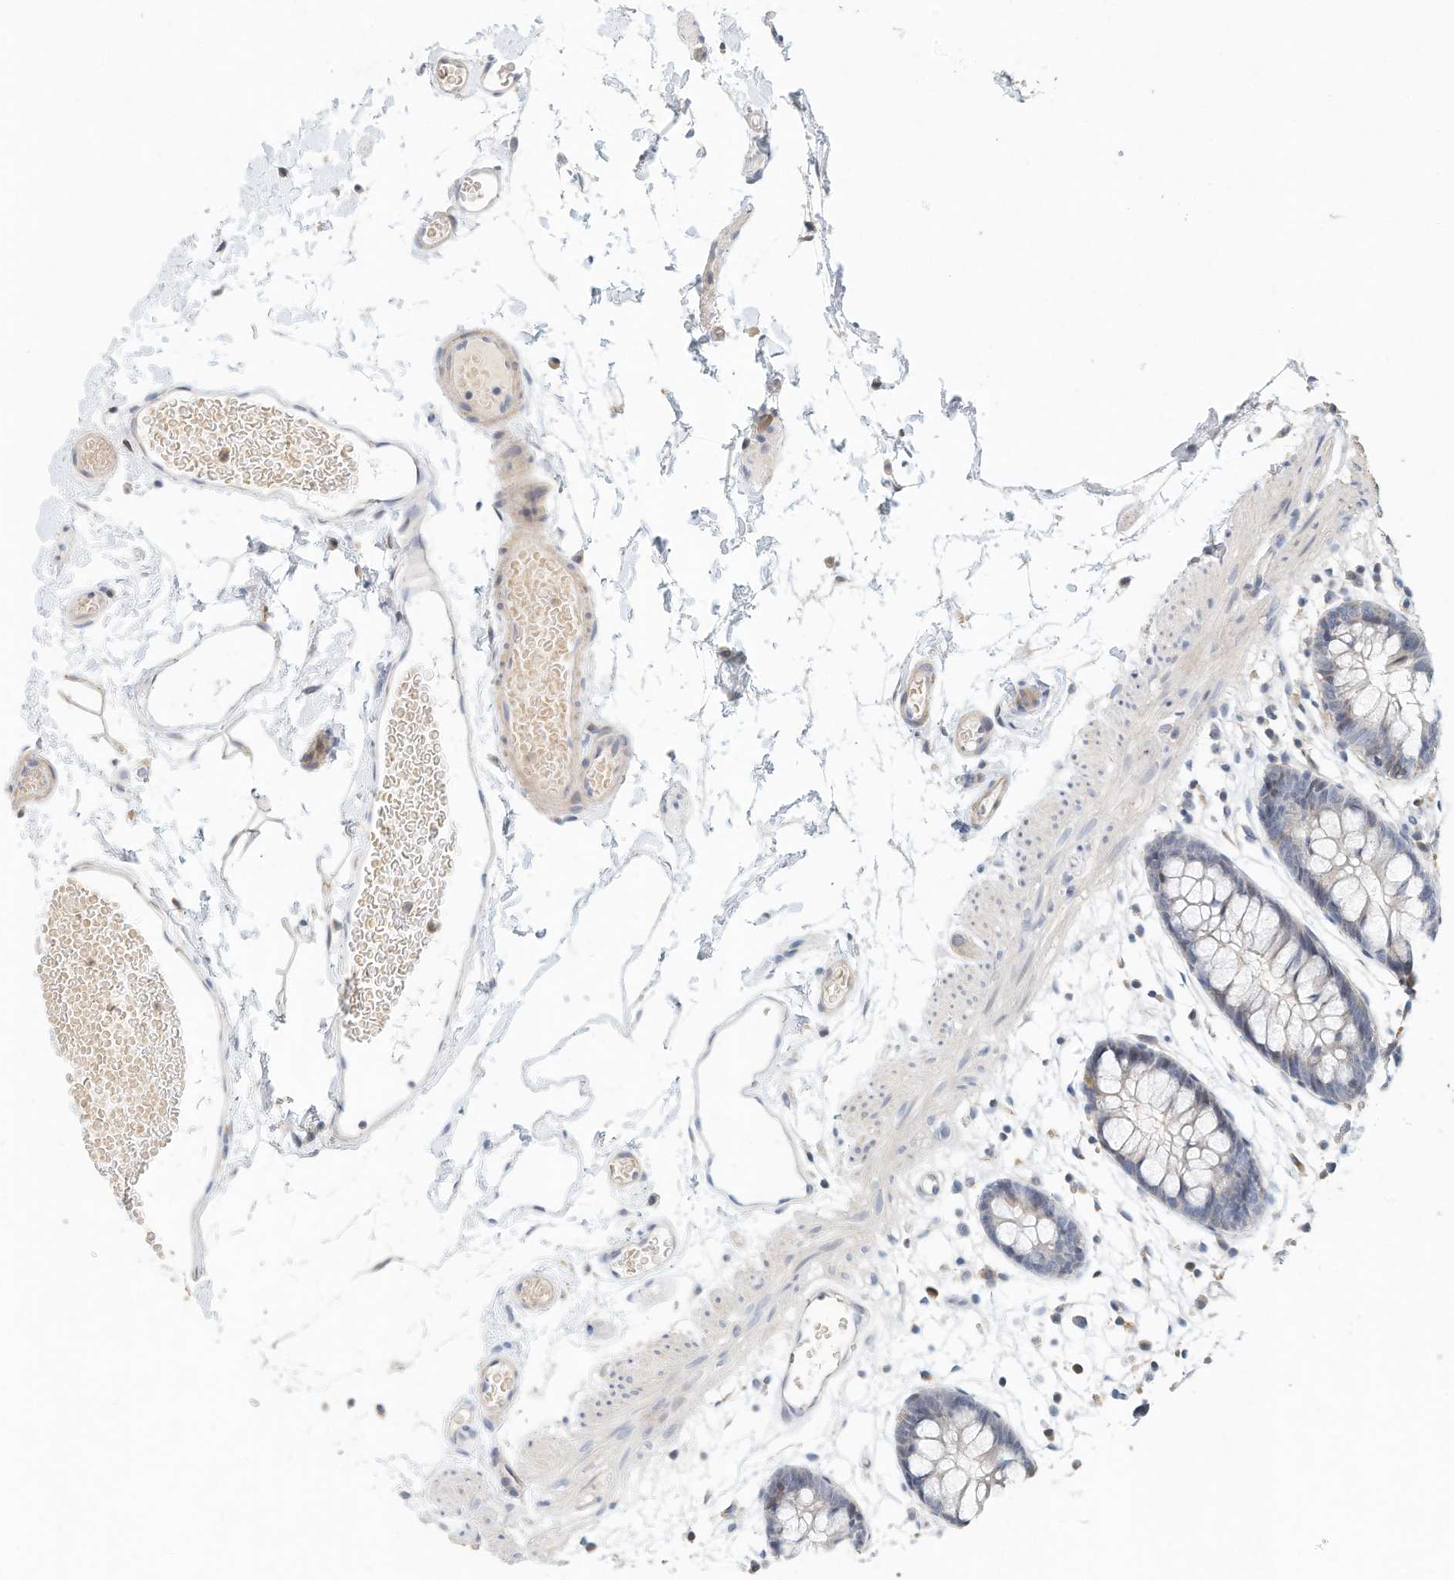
{"staining": {"intensity": "weak", "quantity": "<25%", "location": "cytoplasmic/membranous"}, "tissue": "colon", "cell_type": "Endothelial cells", "image_type": "normal", "snomed": [{"axis": "morphology", "description": "Normal tissue, NOS"}, {"axis": "topography", "description": "Colon"}], "caption": "This is an immunohistochemistry photomicrograph of unremarkable colon. There is no staining in endothelial cells.", "gene": "MICAL1", "patient": {"sex": "male", "age": 56}}